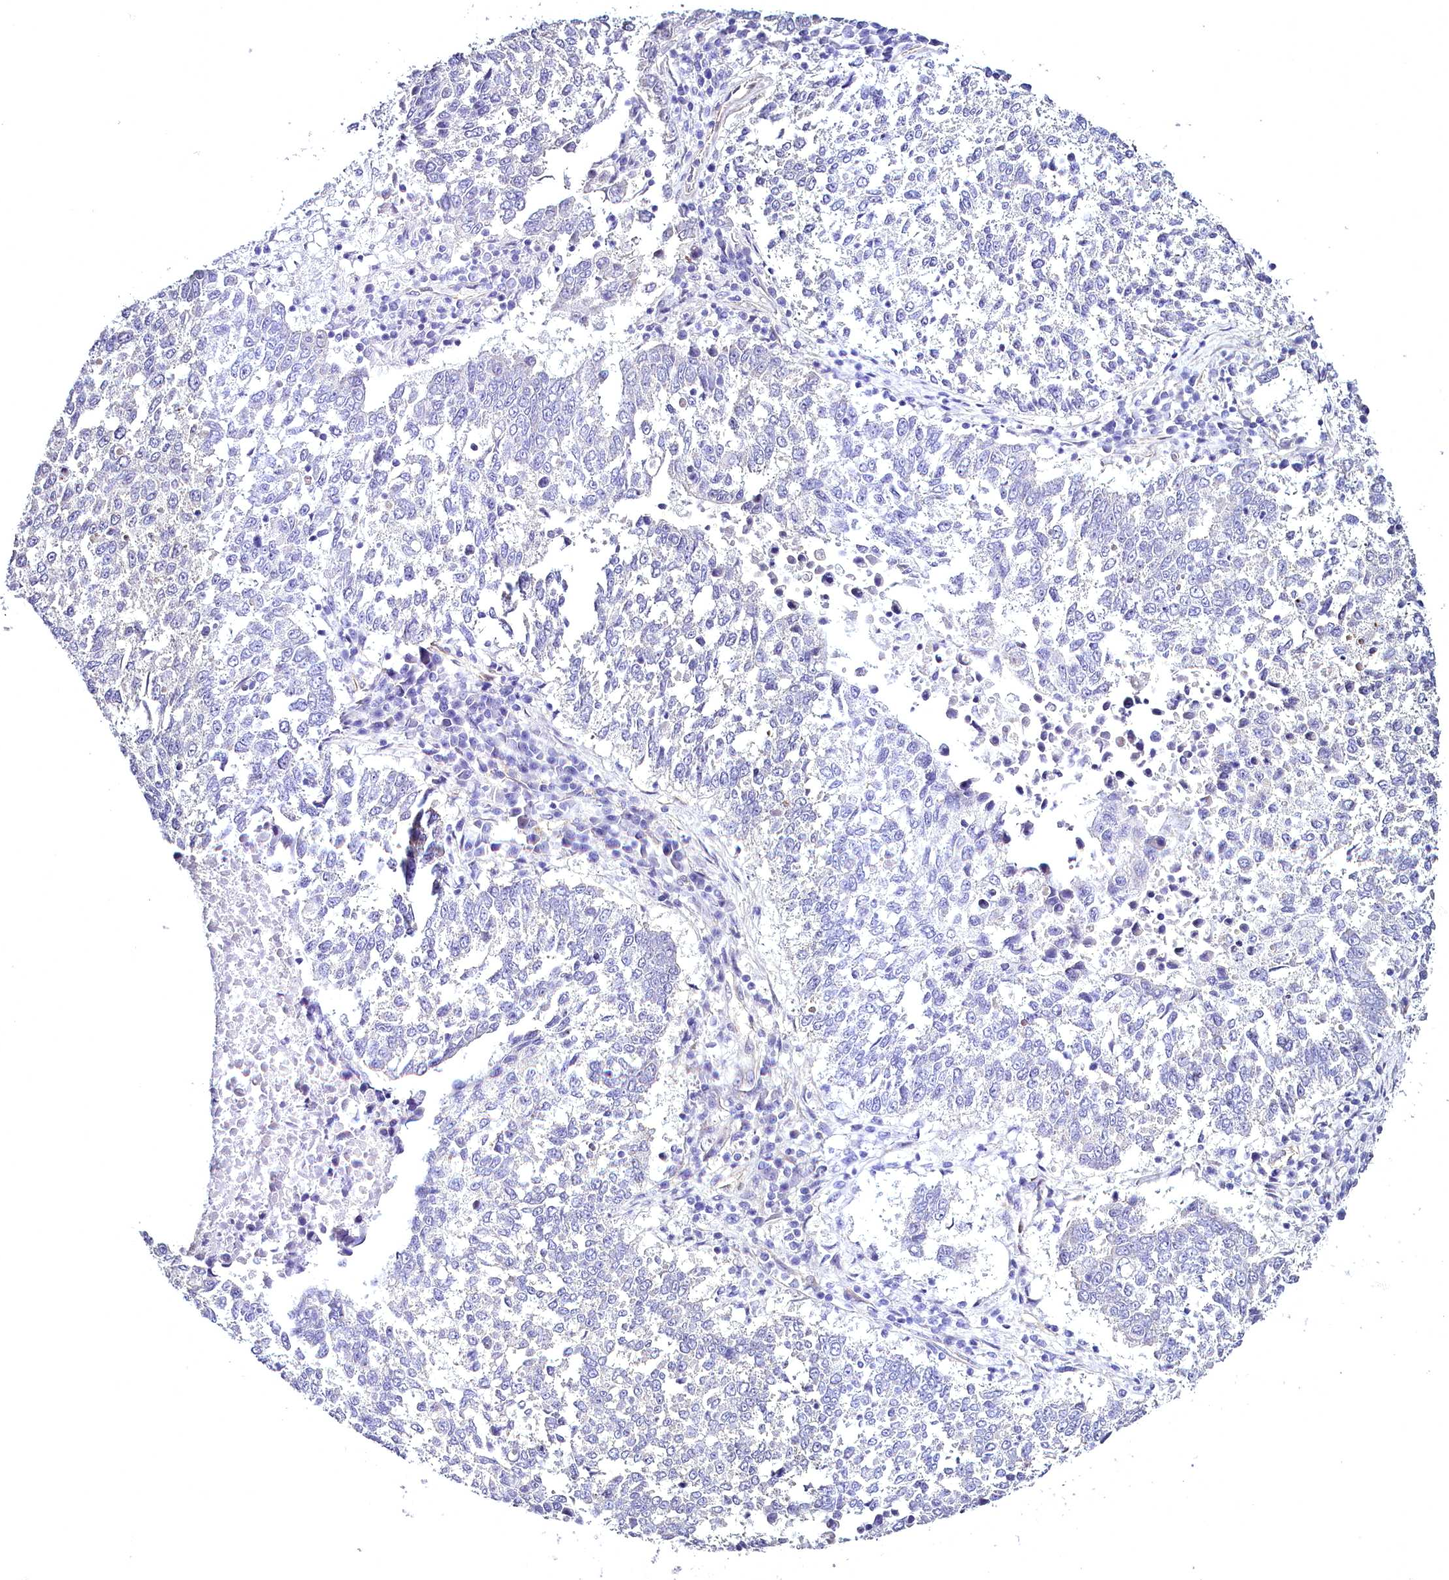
{"staining": {"intensity": "negative", "quantity": "none", "location": "none"}, "tissue": "lung cancer", "cell_type": "Tumor cells", "image_type": "cancer", "snomed": [{"axis": "morphology", "description": "Squamous cell carcinoma, NOS"}, {"axis": "topography", "description": "Lung"}], "caption": "Immunohistochemistry of lung cancer (squamous cell carcinoma) exhibits no expression in tumor cells.", "gene": "STXBP1", "patient": {"sex": "male", "age": 73}}